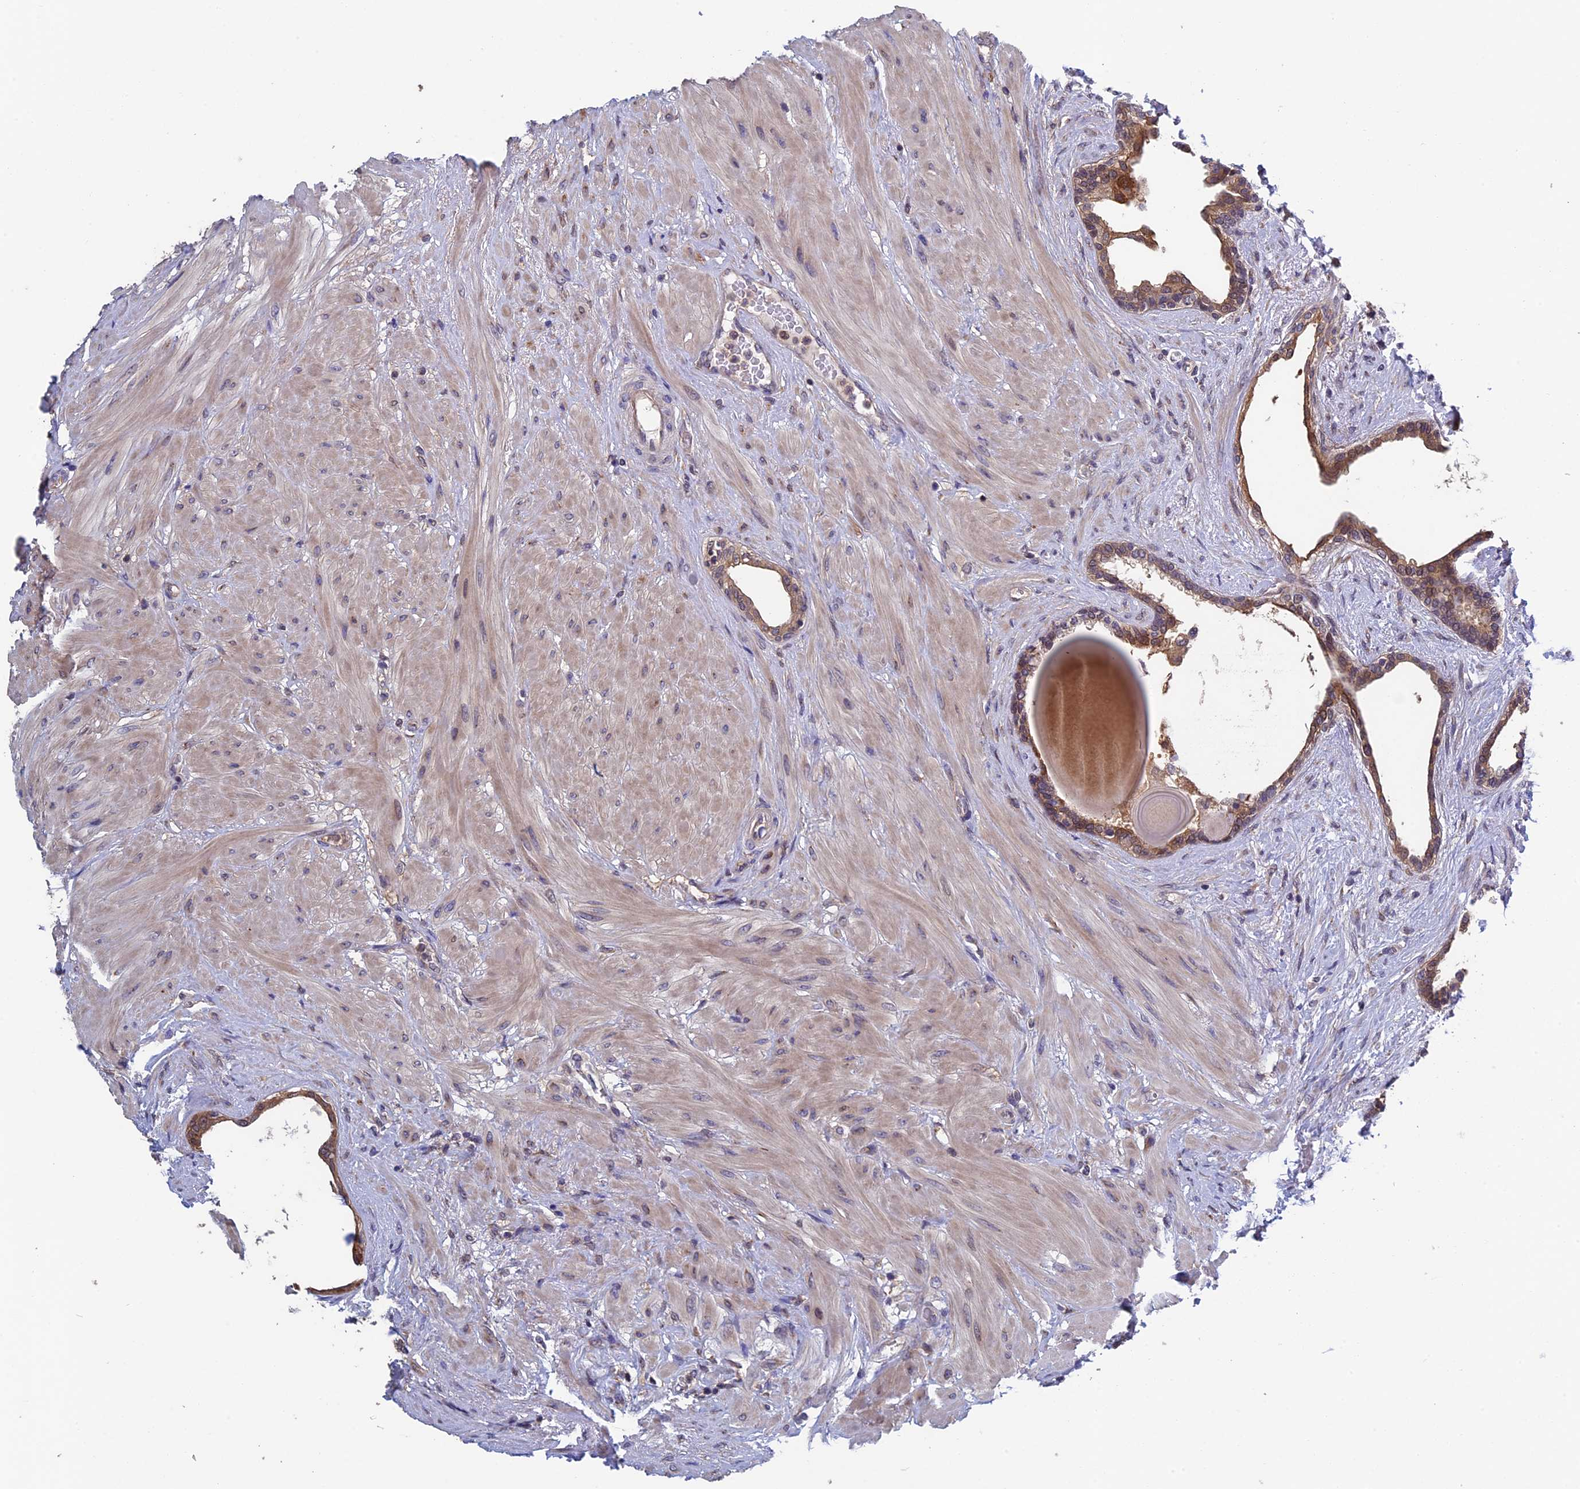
{"staining": {"intensity": "moderate", "quantity": ">75%", "location": "cytoplasmic/membranous"}, "tissue": "prostate", "cell_type": "Glandular cells", "image_type": "normal", "snomed": [{"axis": "morphology", "description": "Normal tissue, NOS"}, {"axis": "topography", "description": "Prostate"}], "caption": "Prostate stained with immunohistochemistry shows moderate cytoplasmic/membranous positivity in approximately >75% of glandular cells. (DAB = brown stain, brightfield microscopy at high magnification).", "gene": "LCMT1", "patient": {"sex": "male", "age": 48}}